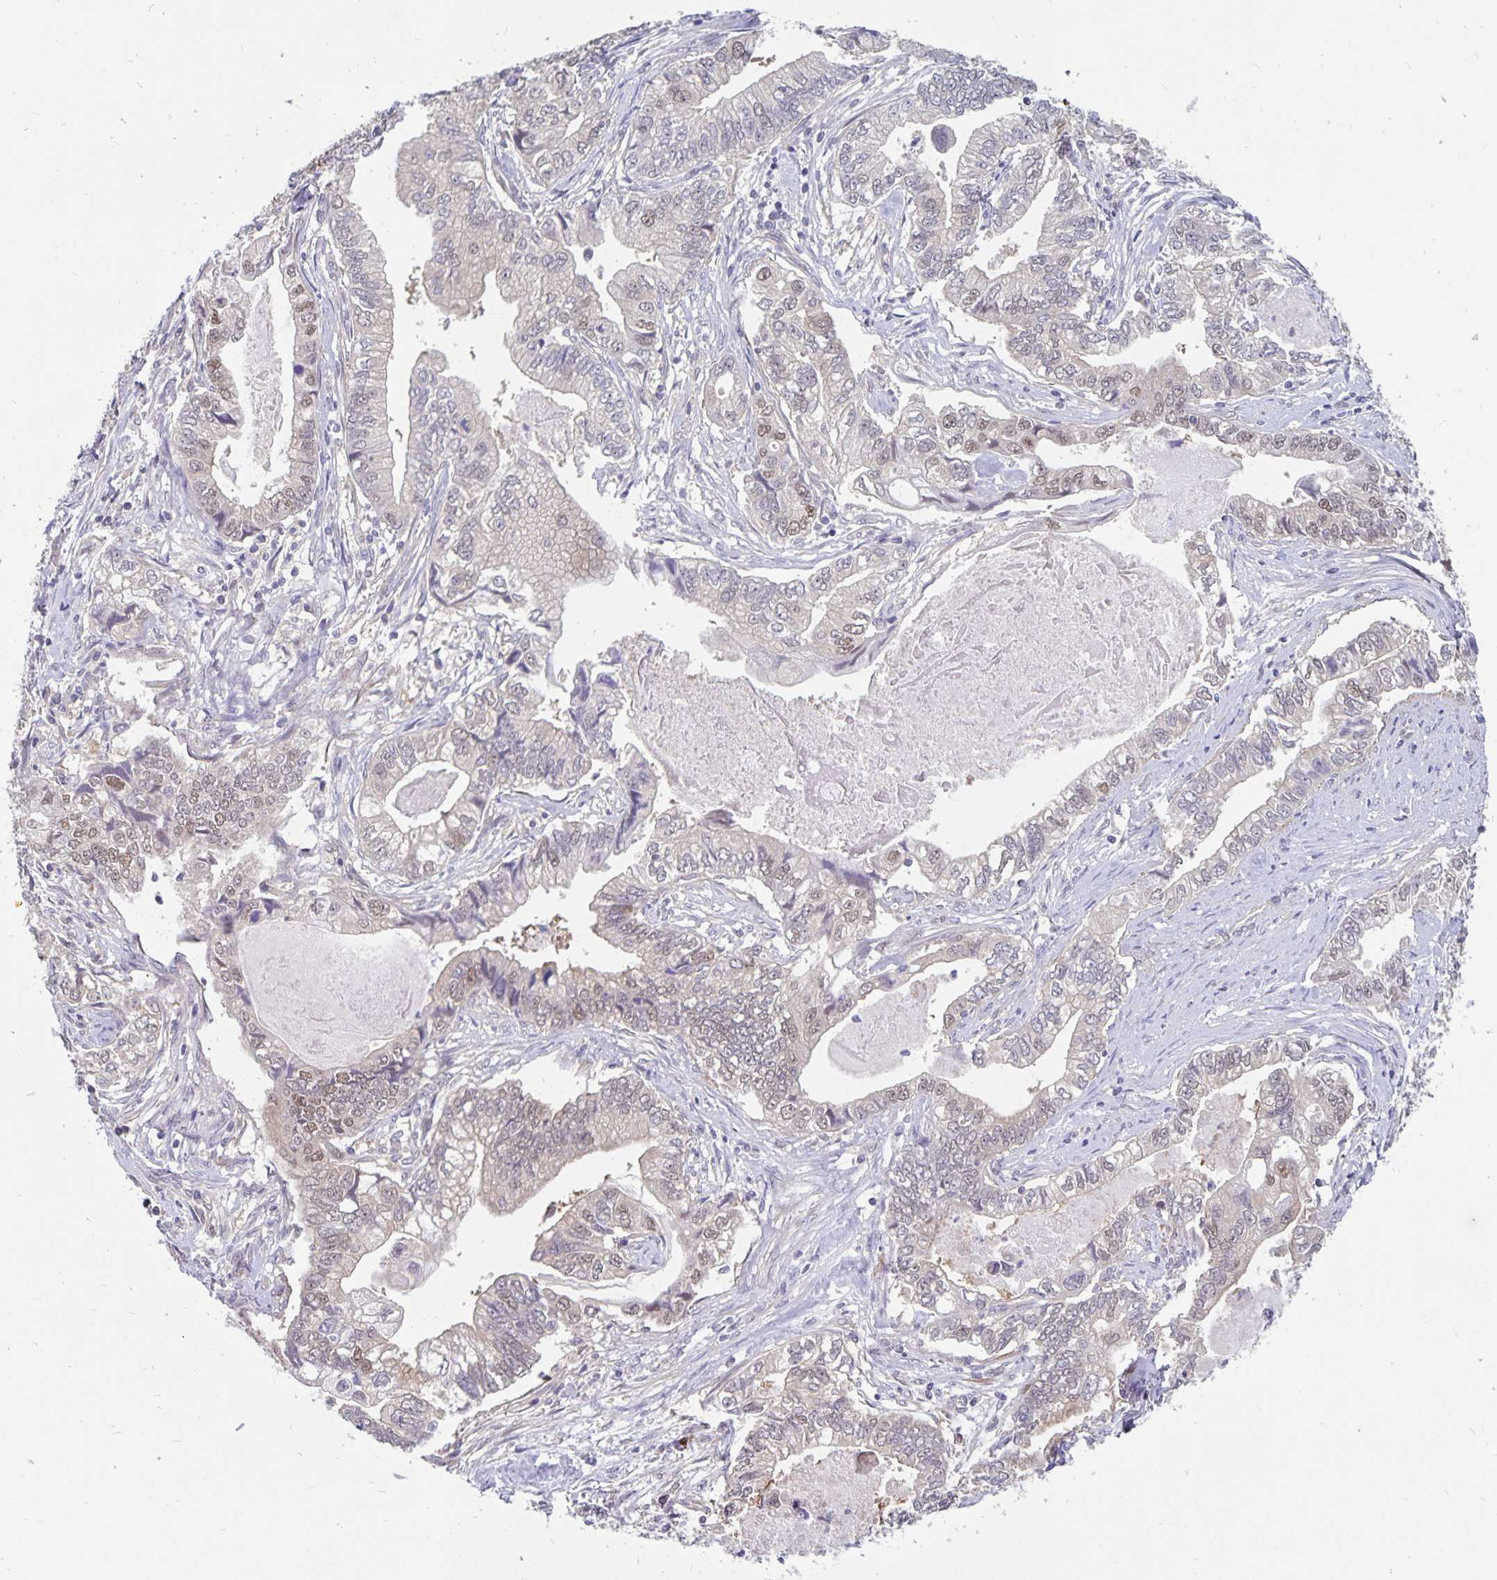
{"staining": {"intensity": "weak", "quantity": "<25%", "location": "nuclear"}, "tissue": "stomach cancer", "cell_type": "Tumor cells", "image_type": "cancer", "snomed": [{"axis": "morphology", "description": "Adenocarcinoma, NOS"}, {"axis": "topography", "description": "Pancreas"}, {"axis": "topography", "description": "Stomach, upper"}], "caption": "DAB (3,3'-diaminobenzidine) immunohistochemical staining of adenocarcinoma (stomach) demonstrates no significant expression in tumor cells.", "gene": "BAG6", "patient": {"sex": "male", "age": 77}}